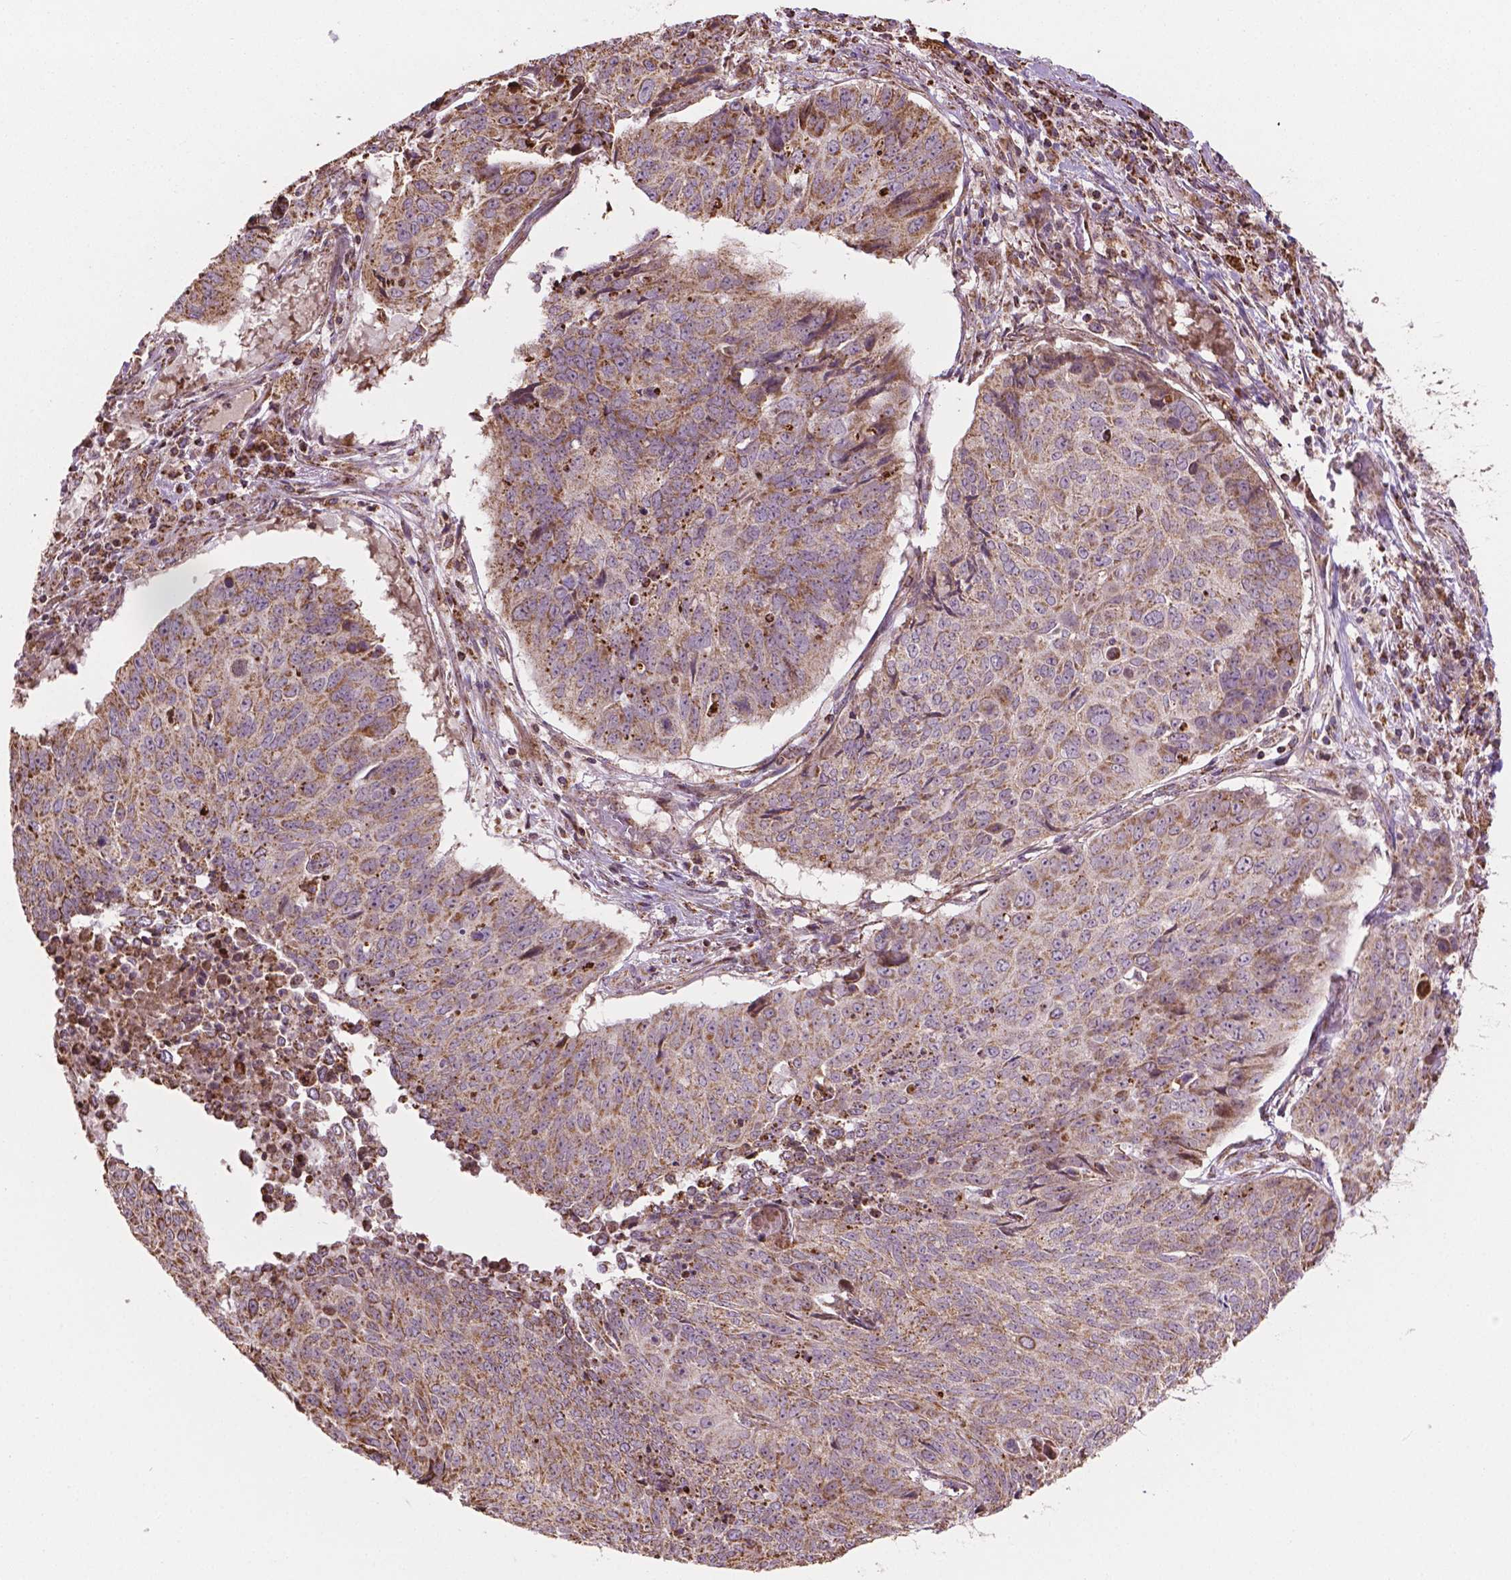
{"staining": {"intensity": "weak", "quantity": ">75%", "location": "cytoplasmic/membranous"}, "tissue": "lung cancer", "cell_type": "Tumor cells", "image_type": "cancer", "snomed": [{"axis": "morphology", "description": "Normal tissue, NOS"}, {"axis": "morphology", "description": "Squamous cell carcinoma, NOS"}, {"axis": "topography", "description": "Bronchus"}, {"axis": "topography", "description": "Lung"}], "caption": "Approximately >75% of tumor cells in lung squamous cell carcinoma display weak cytoplasmic/membranous protein staining as visualized by brown immunohistochemical staining.", "gene": "HS3ST3A1", "patient": {"sex": "male", "age": 64}}